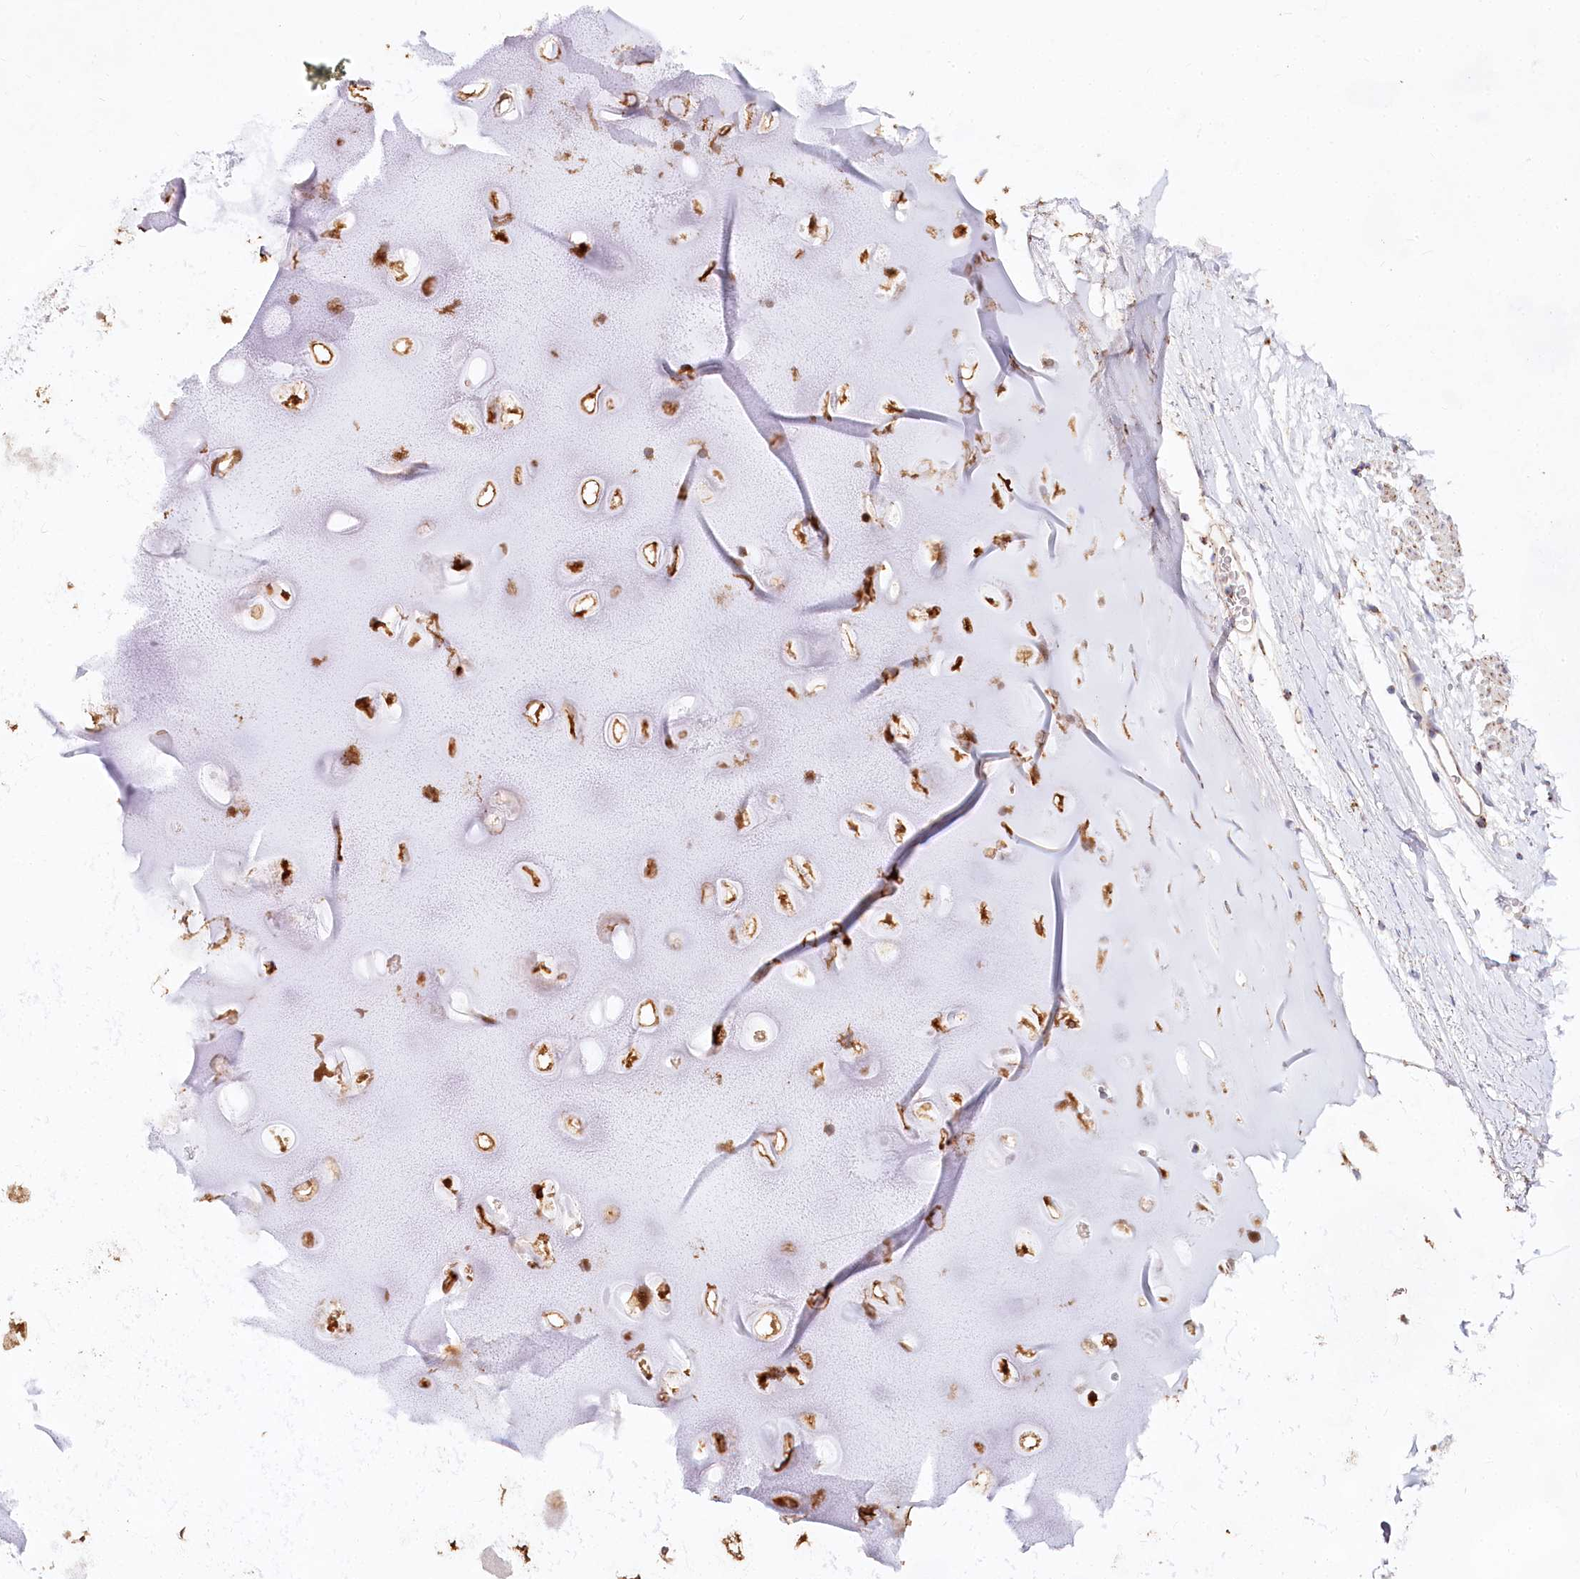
{"staining": {"intensity": "weak", "quantity": ">75%", "location": "cytoplasmic/membranous"}, "tissue": "adipose tissue", "cell_type": "Adipocytes", "image_type": "normal", "snomed": [{"axis": "morphology", "description": "Normal tissue, NOS"}, {"axis": "topography", "description": "Lymph node"}, {"axis": "topography", "description": "Bronchus"}], "caption": "Normal adipose tissue demonstrates weak cytoplasmic/membranous positivity in approximately >75% of adipocytes.", "gene": "TASOR2", "patient": {"sex": "male", "age": 63}}